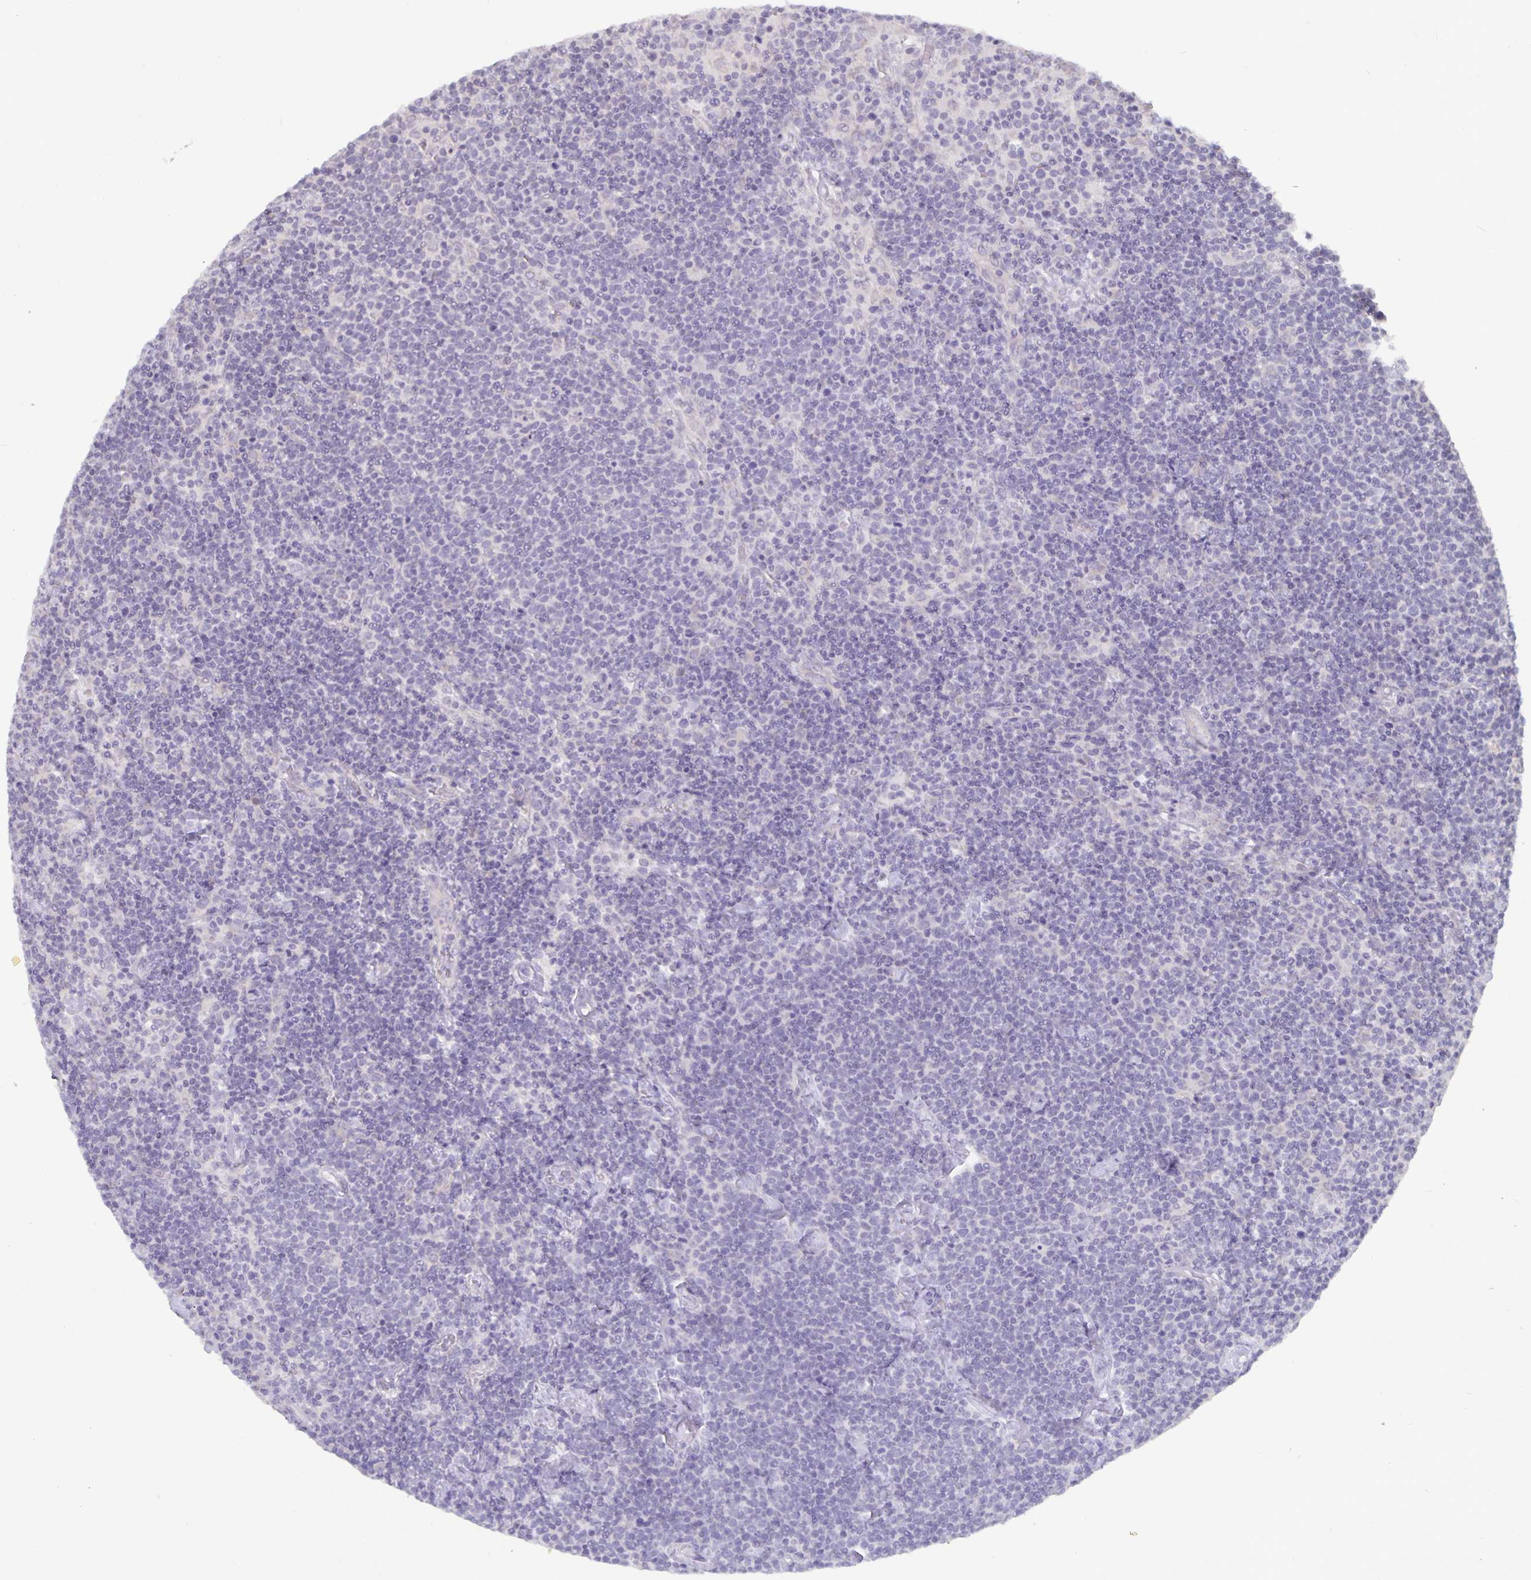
{"staining": {"intensity": "negative", "quantity": "none", "location": "none"}, "tissue": "lymphoma", "cell_type": "Tumor cells", "image_type": "cancer", "snomed": [{"axis": "morphology", "description": "Malignant lymphoma, non-Hodgkin's type, High grade"}, {"axis": "topography", "description": "Lymph node"}], "caption": "This photomicrograph is of lymphoma stained with immunohistochemistry (IHC) to label a protein in brown with the nuclei are counter-stained blue. There is no expression in tumor cells.", "gene": "PLCB3", "patient": {"sex": "male", "age": 61}}